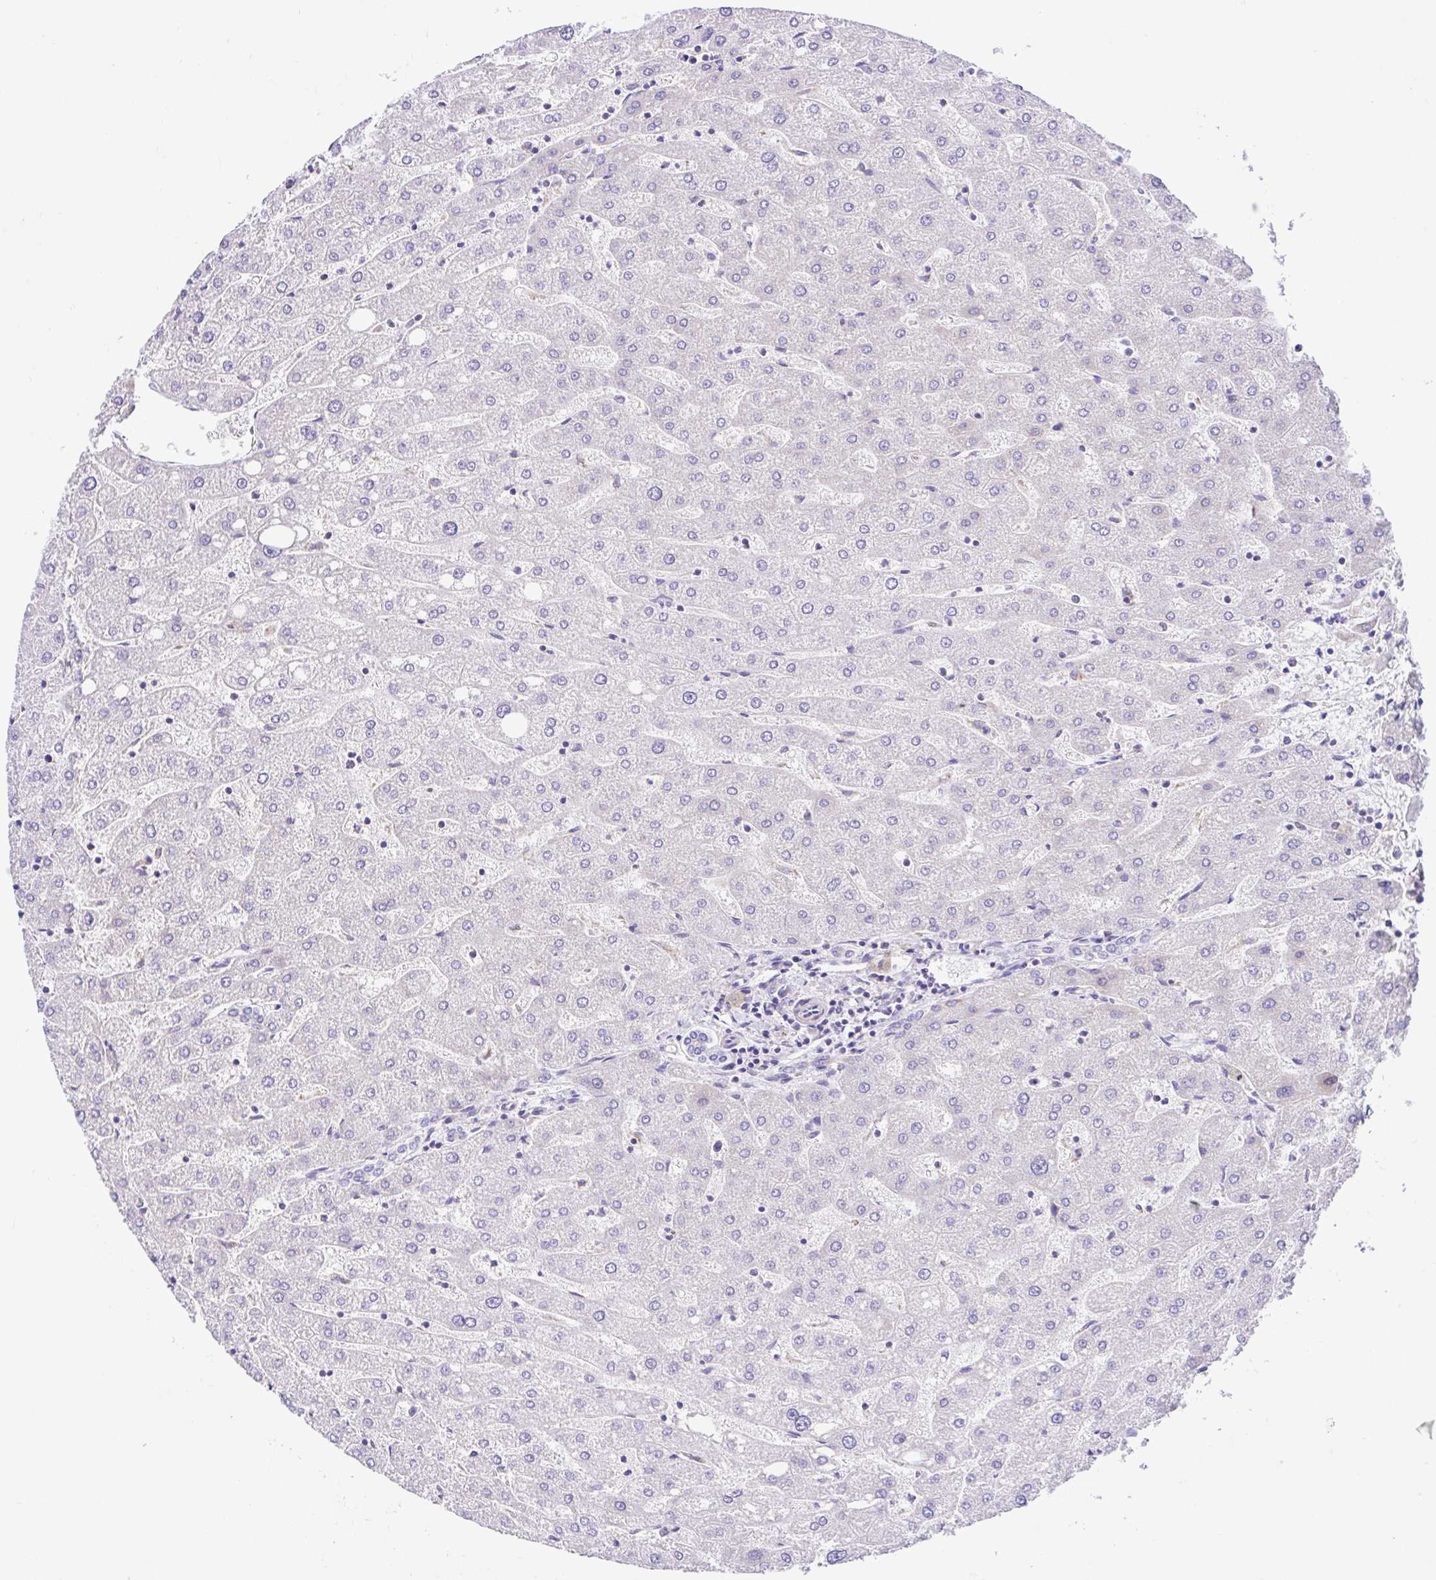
{"staining": {"intensity": "negative", "quantity": "none", "location": "none"}, "tissue": "liver", "cell_type": "Cholangiocytes", "image_type": "normal", "snomed": [{"axis": "morphology", "description": "Normal tissue, NOS"}, {"axis": "topography", "description": "Liver"}], "caption": "The histopathology image shows no staining of cholangiocytes in benign liver.", "gene": "NDUFS2", "patient": {"sex": "male", "age": 67}}